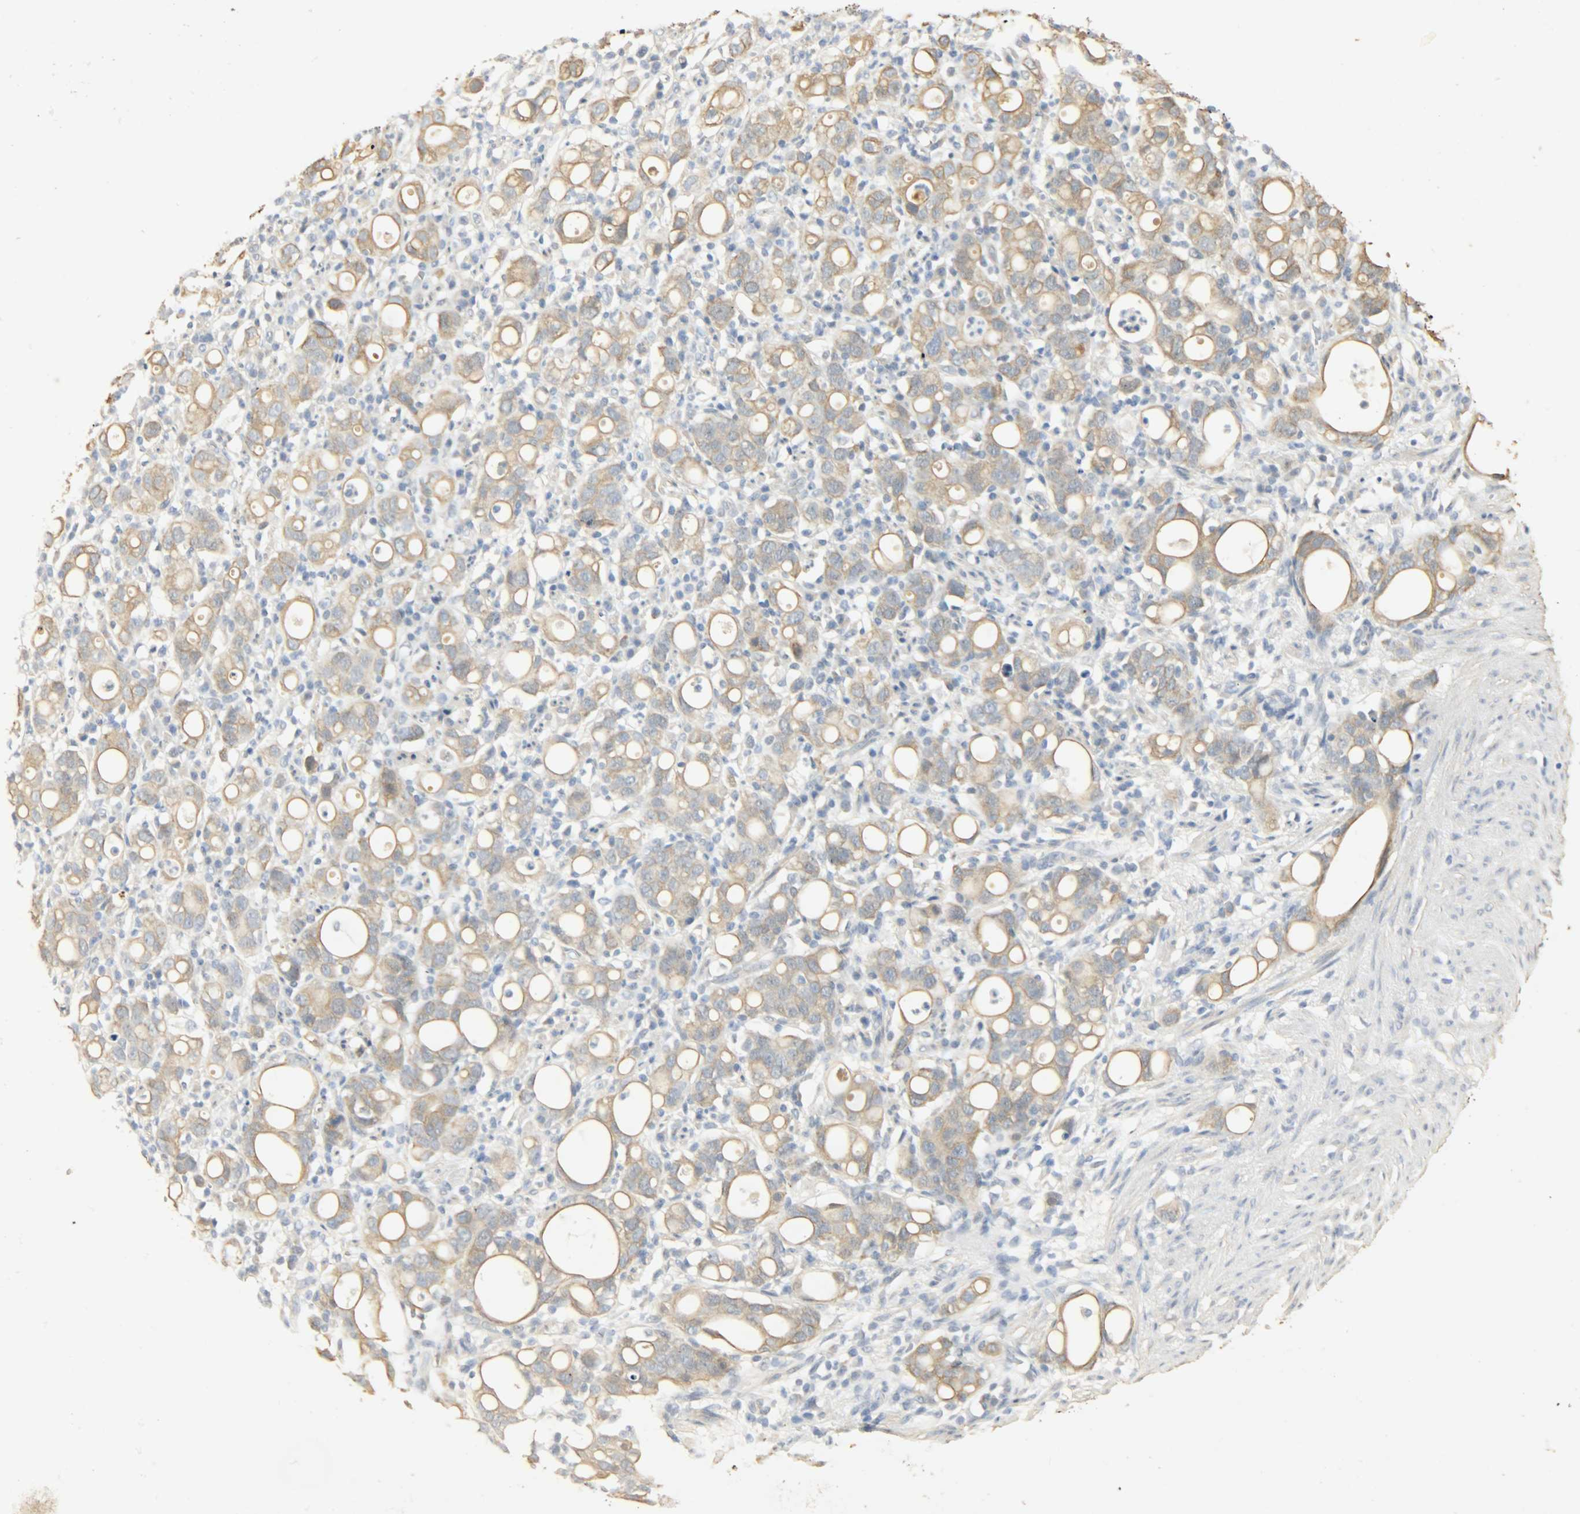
{"staining": {"intensity": "moderate", "quantity": ">75%", "location": "cytoplasmic/membranous"}, "tissue": "stomach cancer", "cell_type": "Tumor cells", "image_type": "cancer", "snomed": [{"axis": "morphology", "description": "Adenocarcinoma, NOS"}, {"axis": "topography", "description": "Stomach"}], "caption": "Protein analysis of adenocarcinoma (stomach) tissue reveals moderate cytoplasmic/membranous expression in about >75% of tumor cells. The staining was performed using DAB (3,3'-diaminobenzidine) to visualize the protein expression in brown, while the nuclei were stained in blue with hematoxylin (Magnification: 20x).", "gene": "USP13", "patient": {"sex": "female", "age": 75}}